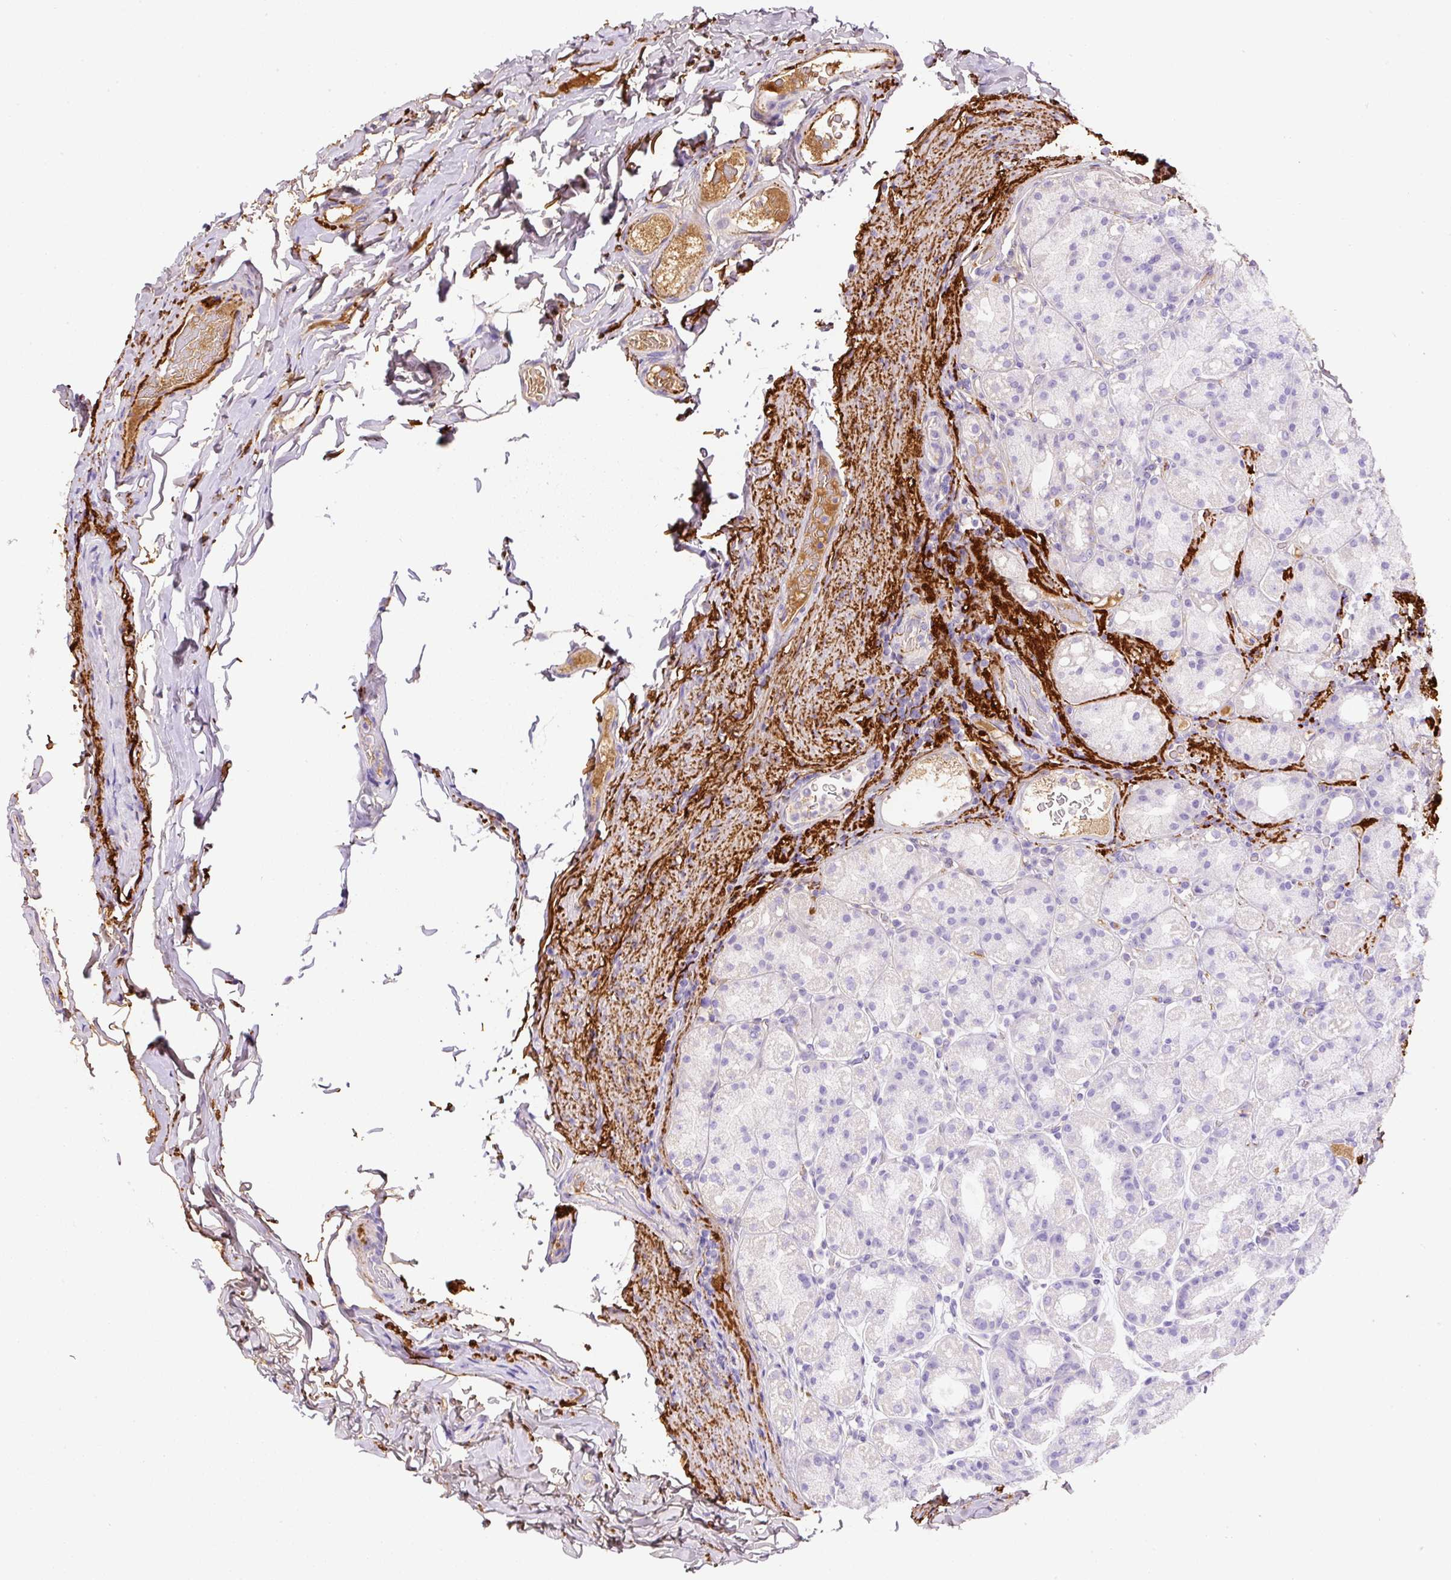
{"staining": {"intensity": "negative", "quantity": "none", "location": "none"}, "tissue": "stomach", "cell_type": "Glandular cells", "image_type": "normal", "snomed": [{"axis": "morphology", "description": "Normal tissue, NOS"}, {"axis": "topography", "description": "Stomach, upper"}, {"axis": "topography", "description": "Stomach"}], "caption": "A high-resolution image shows immunohistochemistry (IHC) staining of normal stomach, which displays no significant positivity in glandular cells. (Brightfield microscopy of DAB (3,3'-diaminobenzidine) IHC at high magnification).", "gene": "APCS", "patient": {"sex": "male", "age": 68}}